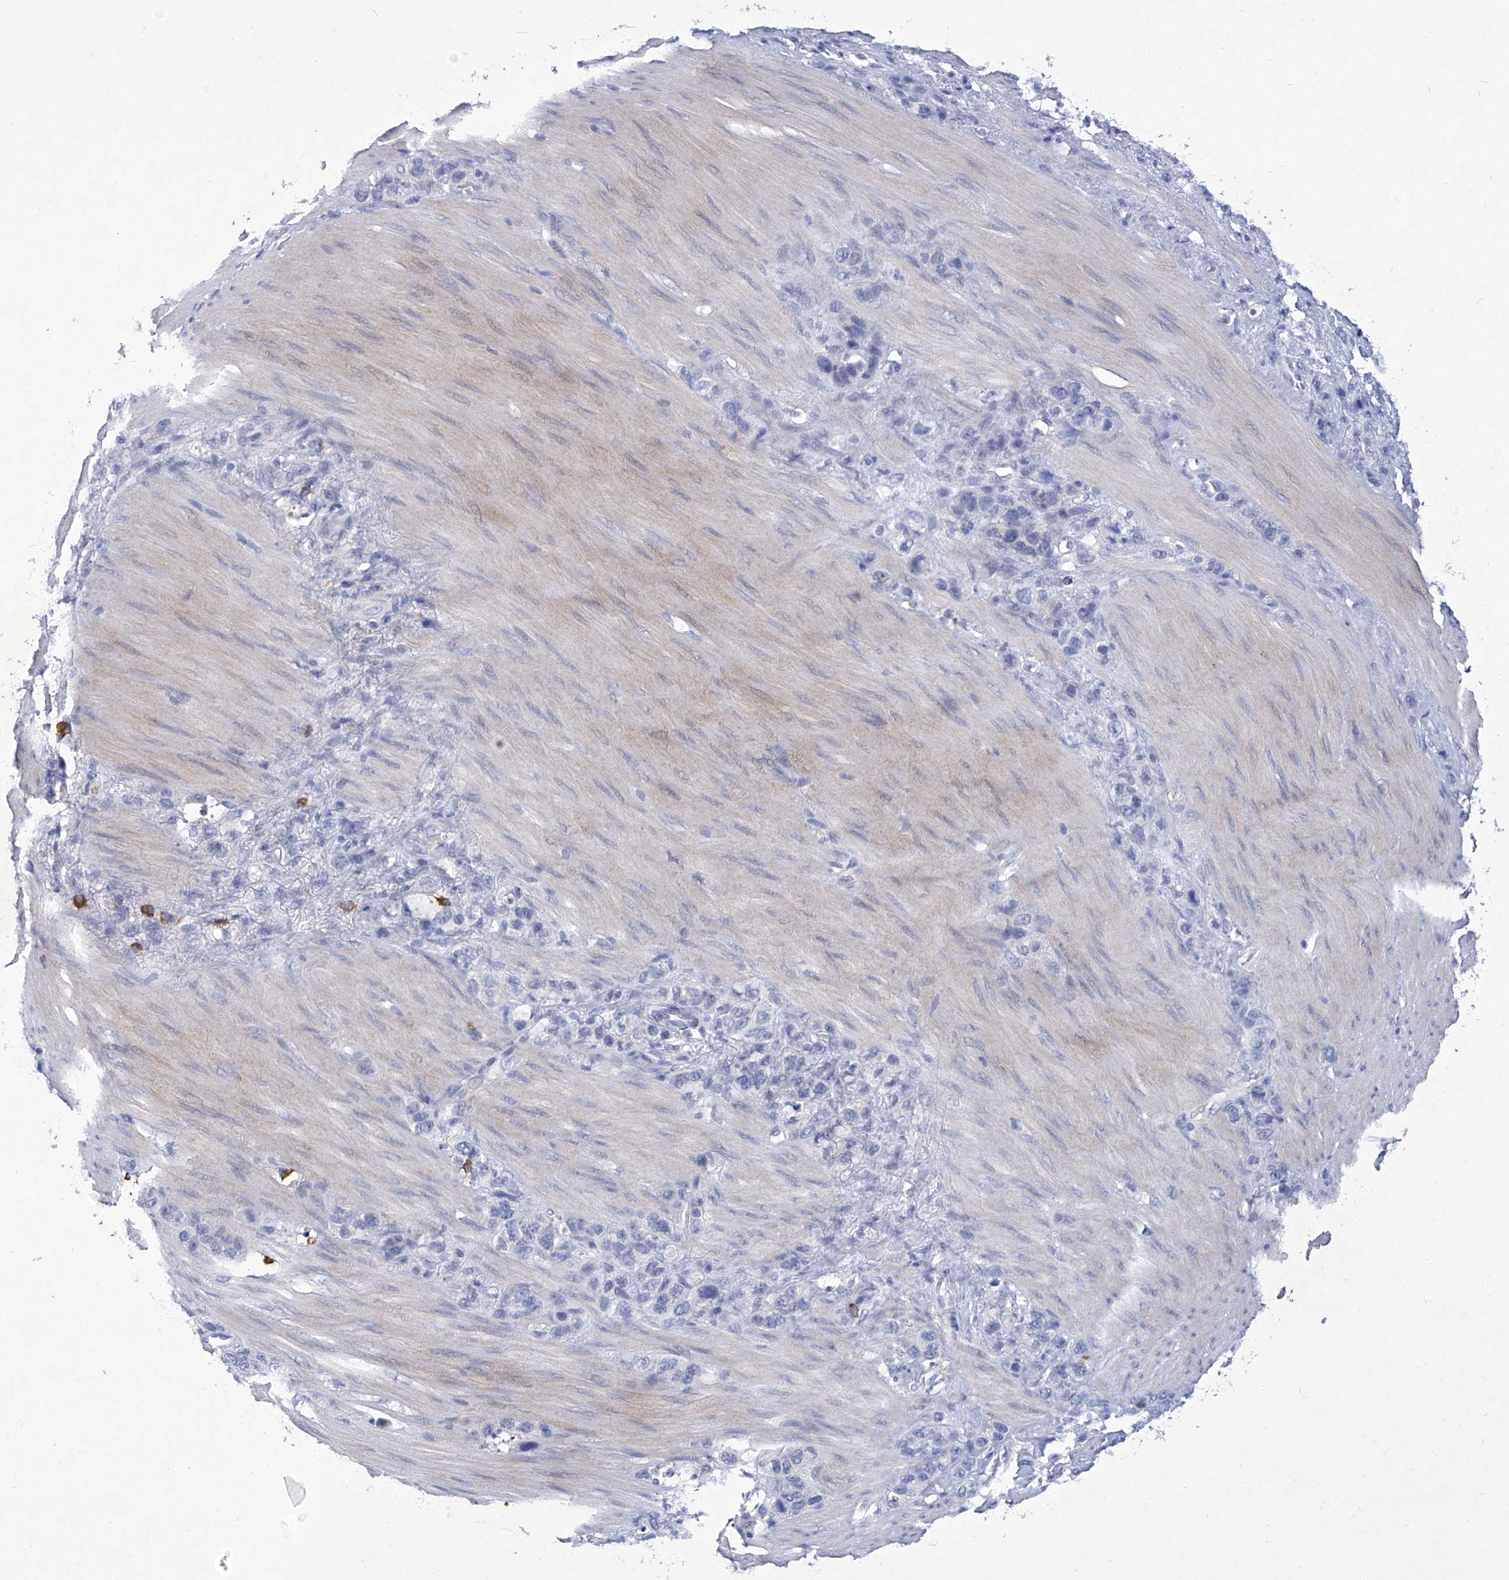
{"staining": {"intensity": "negative", "quantity": "none", "location": "none"}, "tissue": "stomach cancer", "cell_type": "Tumor cells", "image_type": "cancer", "snomed": [{"axis": "morphology", "description": "Normal tissue, NOS"}, {"axis": "morphology", "description": "Adenocarcinoma, NOS"}, {"axis": "morphology", "description": "Adenocarcinoma, High grade"}, {"axis": "topography", "description": "Stomach, upper"}, {"axis": "topography", "description": "Stomach"}], "caption": "The photomicrograph reveals no staining of tumor cells in high-grade adenocarcinoma (stomach). (DAB immunohistochemistry, high magnification).", "gene": "IFNL2", "patient": {"sex": "female", "age": 65}}